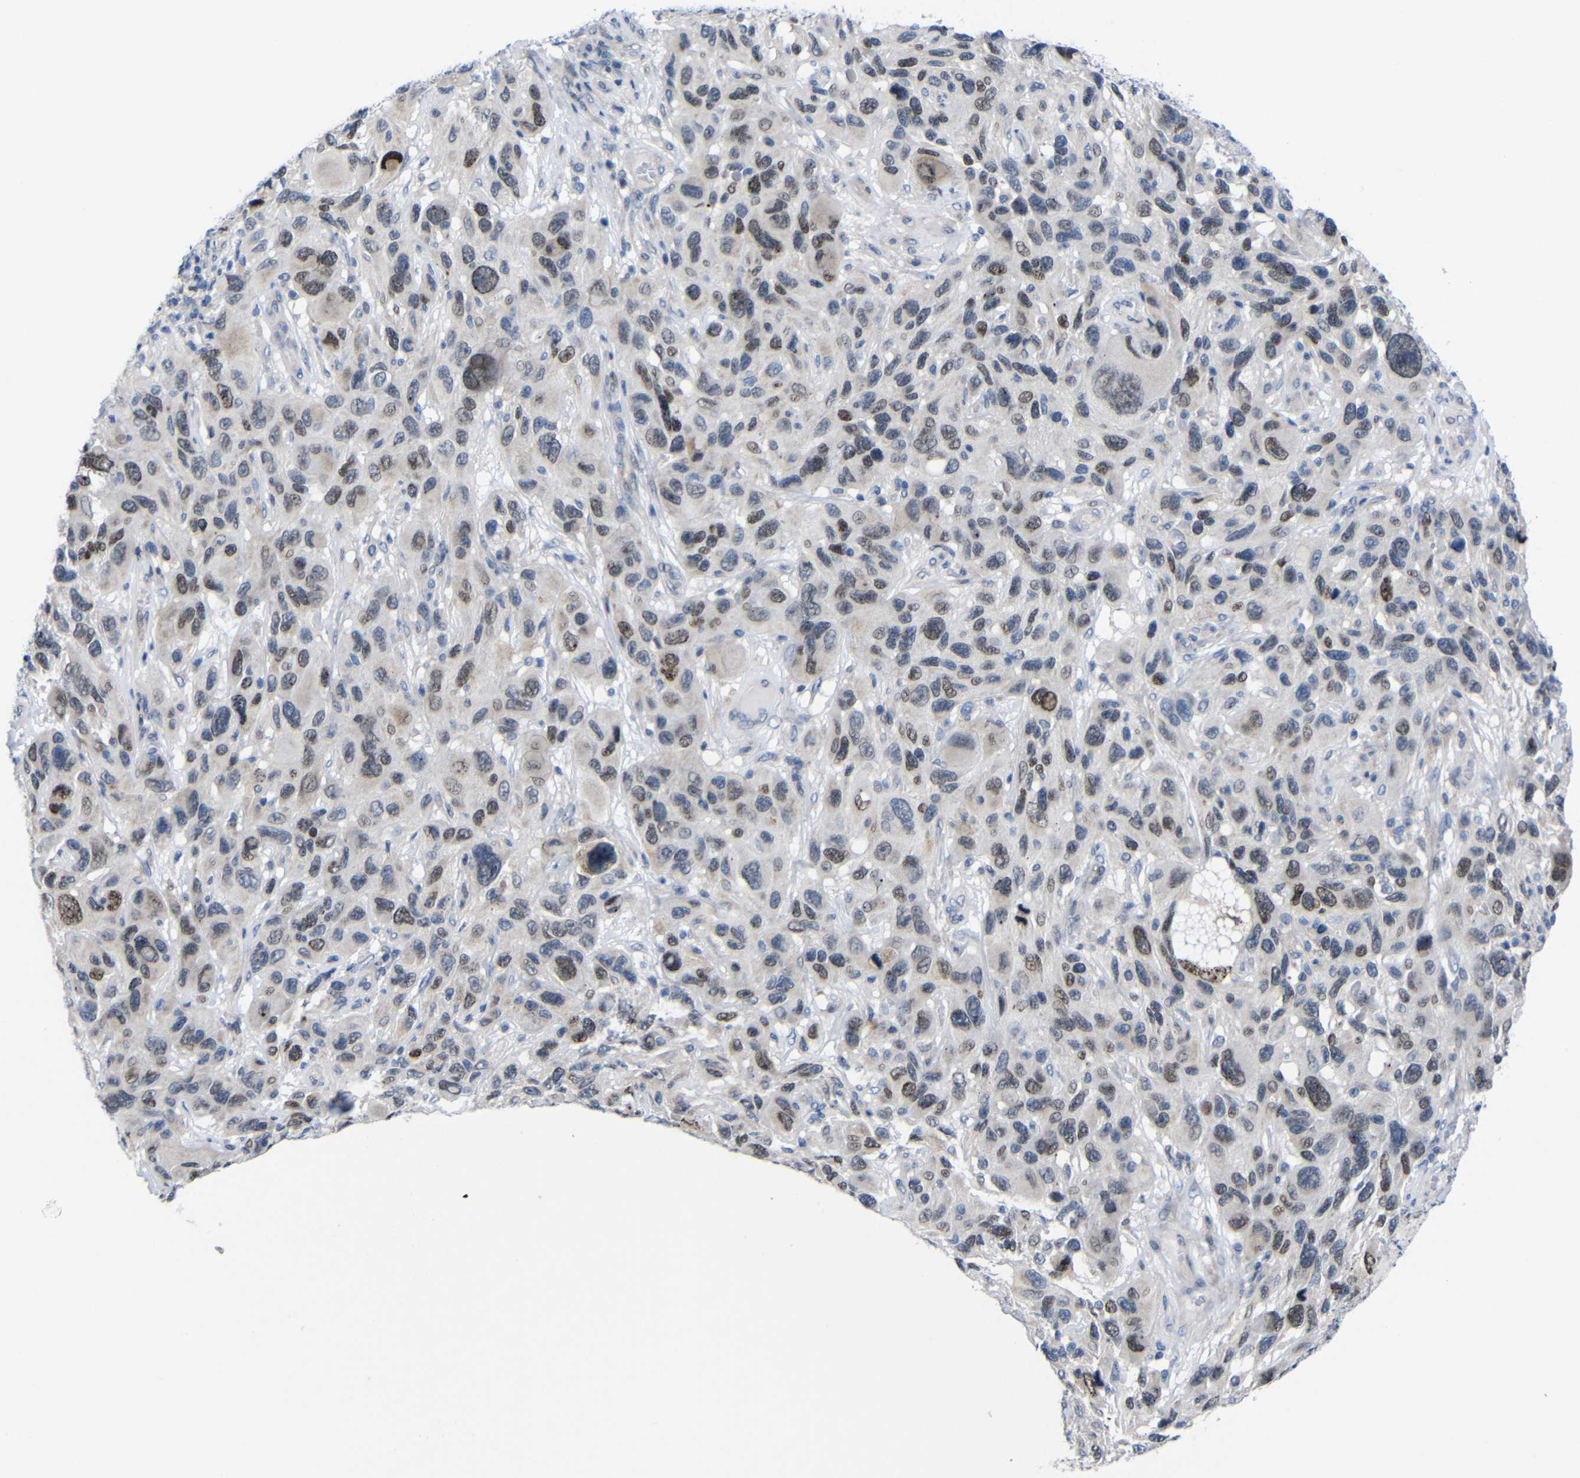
{"staining": {"intensity": "moderate", "quantity": "25%-75%", "location": "nuclear"}, "tissue": "melanoma", "cell_type": "Tumor cells", "image_type": "cancer", "snomed": [{"axis": "morphology", "description": "Malignant melanoma, NOS"}, {"axis": "topography", "description": "Skin"}], "caption": "High-power microscopy captured an immunohistochemistry image of malignant melanoma, revealing moderate nuclear expression in about 25%-75% of tumor cells. The protein is stained brown, and the nuclei are stained in blue (DAB IHC with brightfield microscopy, high magnification).", "gene": "CMTM1", "patient": {"sex": "male", "age": 53}}